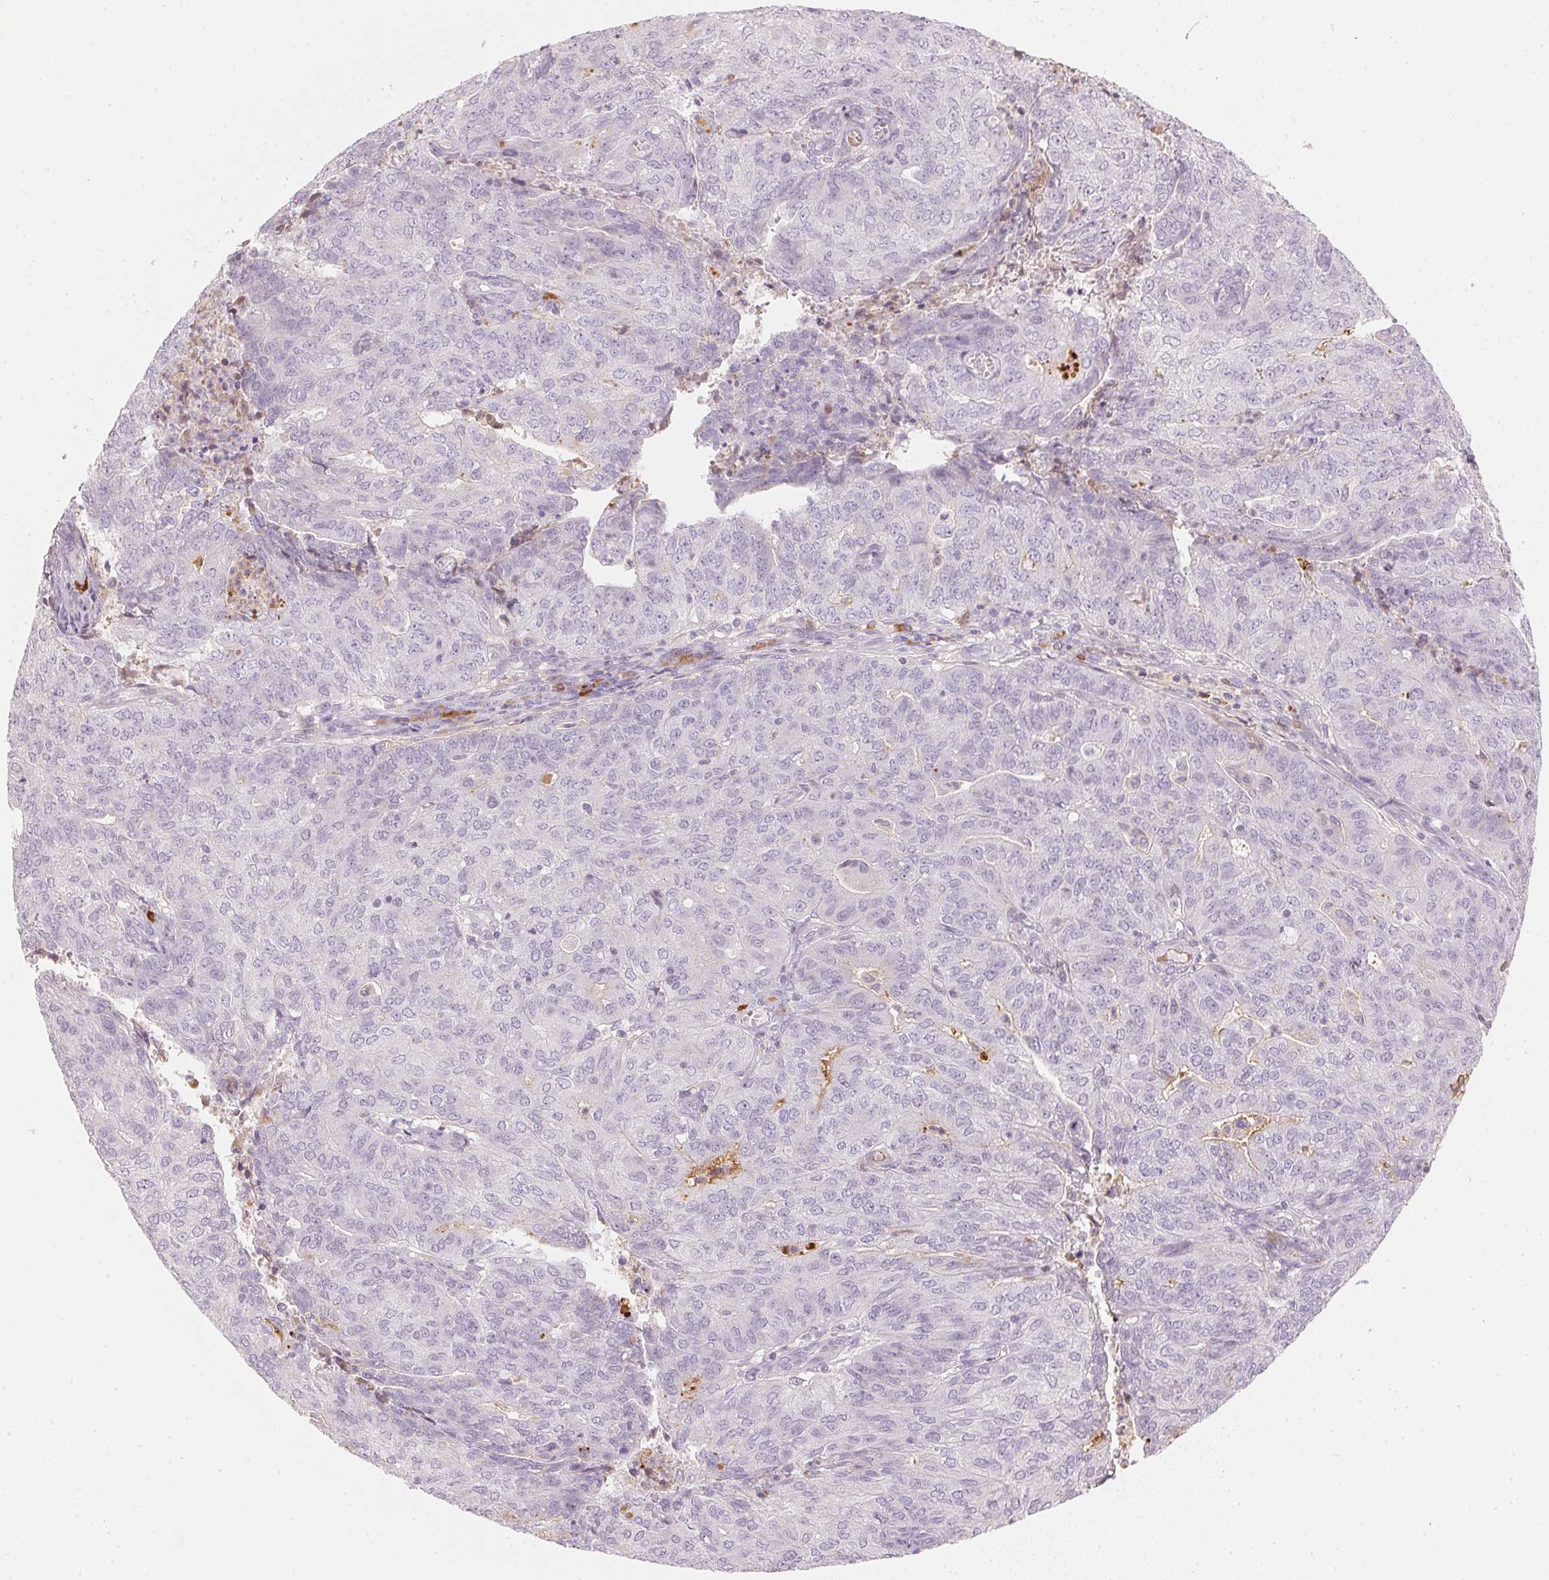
{"staining": {"intensity": "negative", "quantity": "none", "location": "none"}, "tissue": "endometrial cancer", "cell_type": "Tumor cells", "image_type": "cancer", "snomed": [{"axis": "morphology", "description": "Adenocarcinoma, NOS"}, {"axis": "topography", "description": "Endometrium"}], "caption": "Immunohistochemical staining of adenocarcinoma (endometrial) exhibits no significant positivity in tumor cells. The staining is performed using DAB (3,3'-diaminobenzidine) brown chromogen with nuclei counter-stained in using hematoxylin.", "gene": "RMDN2", "patient": {"sex": "female", "age": 82}}